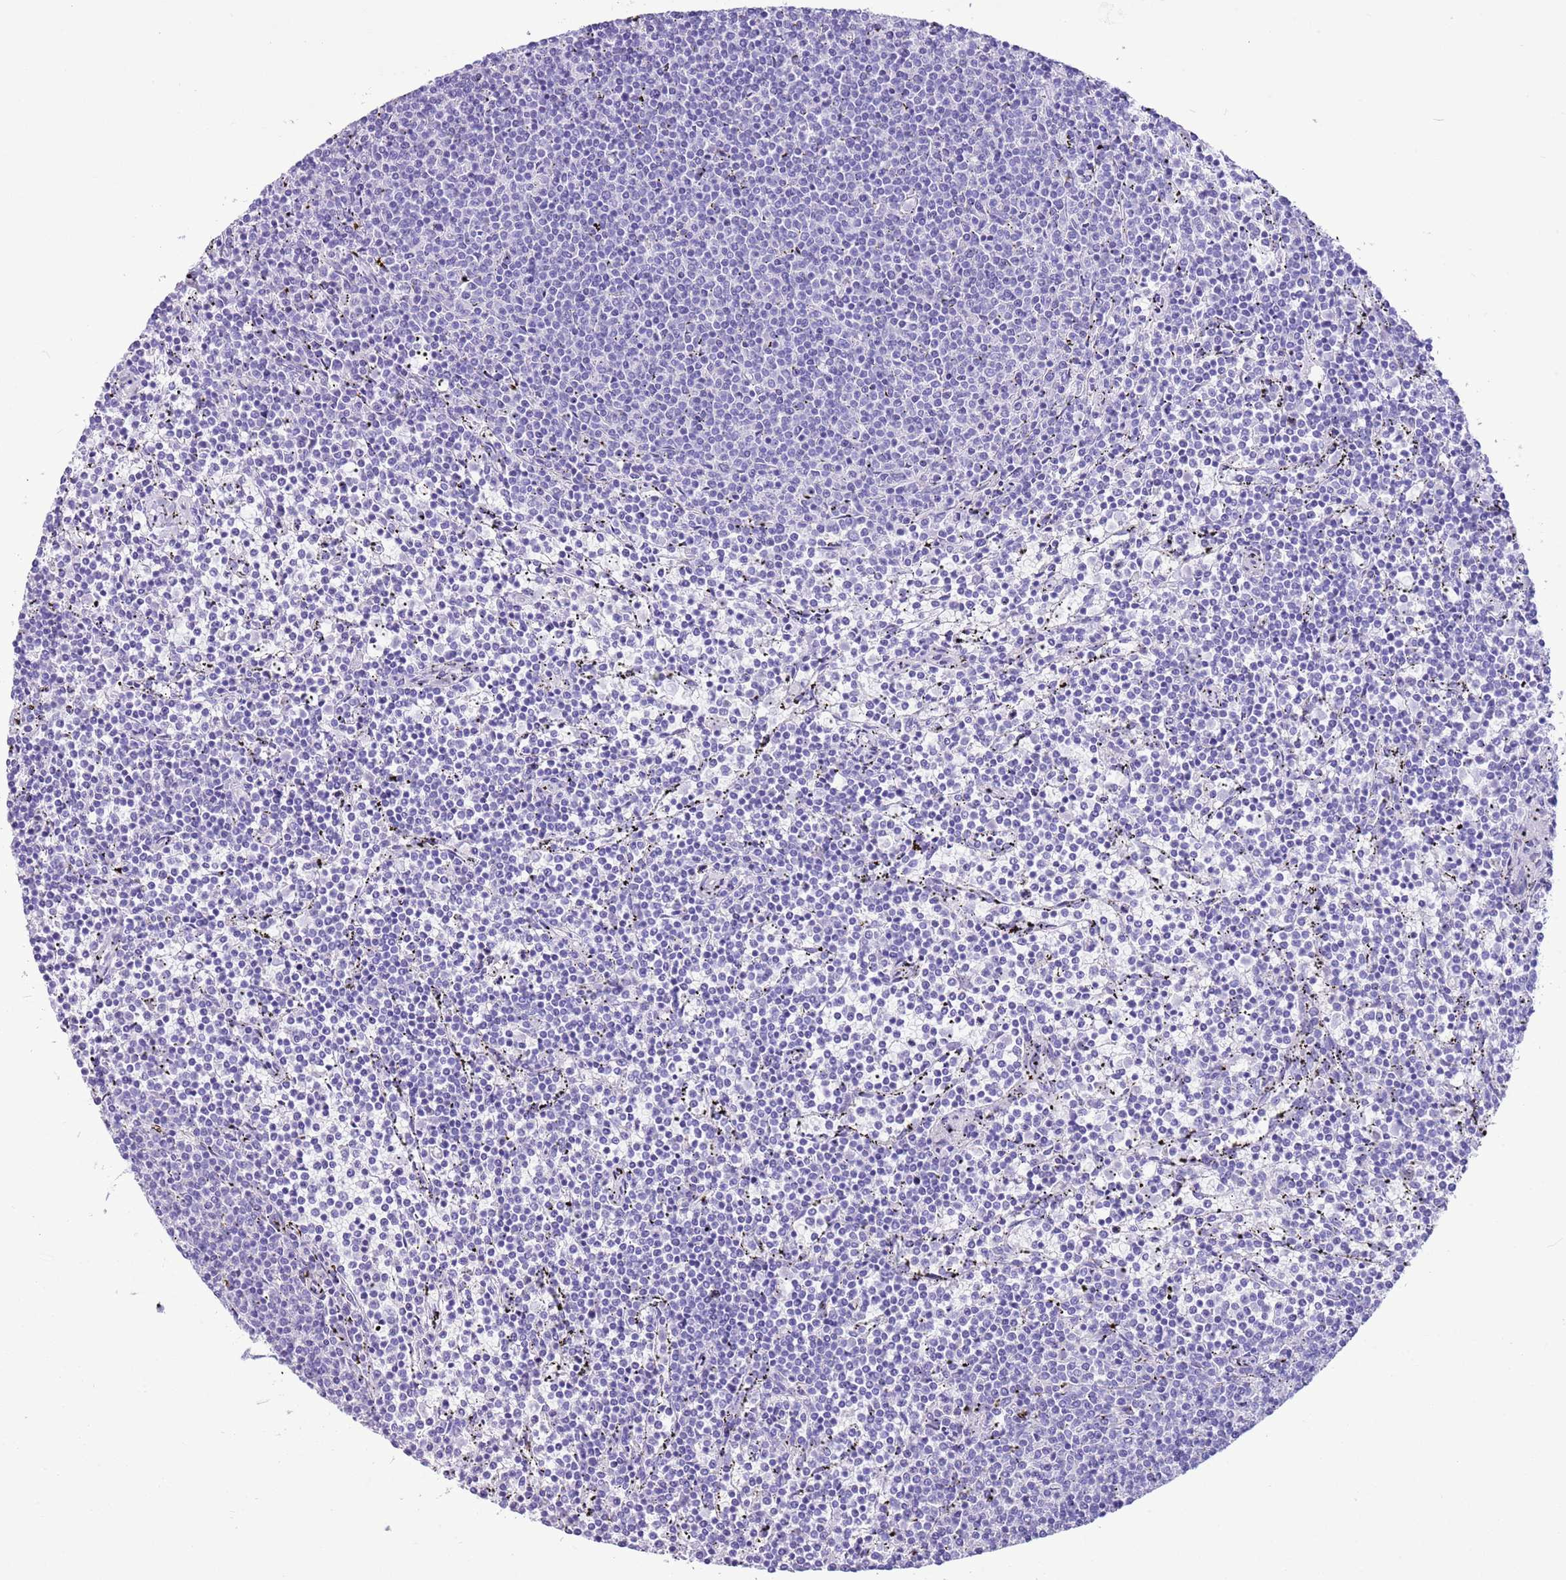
{"staining": {"intensity": "negative", "quantity": "none", "location": "none"}, "tissue": "lymphoma", "cell_type": "Tumor cells", "image_type": "cancer", "snomed": [{"axis": "morphology", "description": "Malignant lymphoma, non-Hodgkin's type, Low grade"}, {"axis": "topography", "description": "Spleen"}], "caption": "DAB immunohistochemical staining of lymphoma displays no significant positivity in tumor cells.", "gene": "TBC1D10B", "patient": {"sex": "female", "age": 50}}